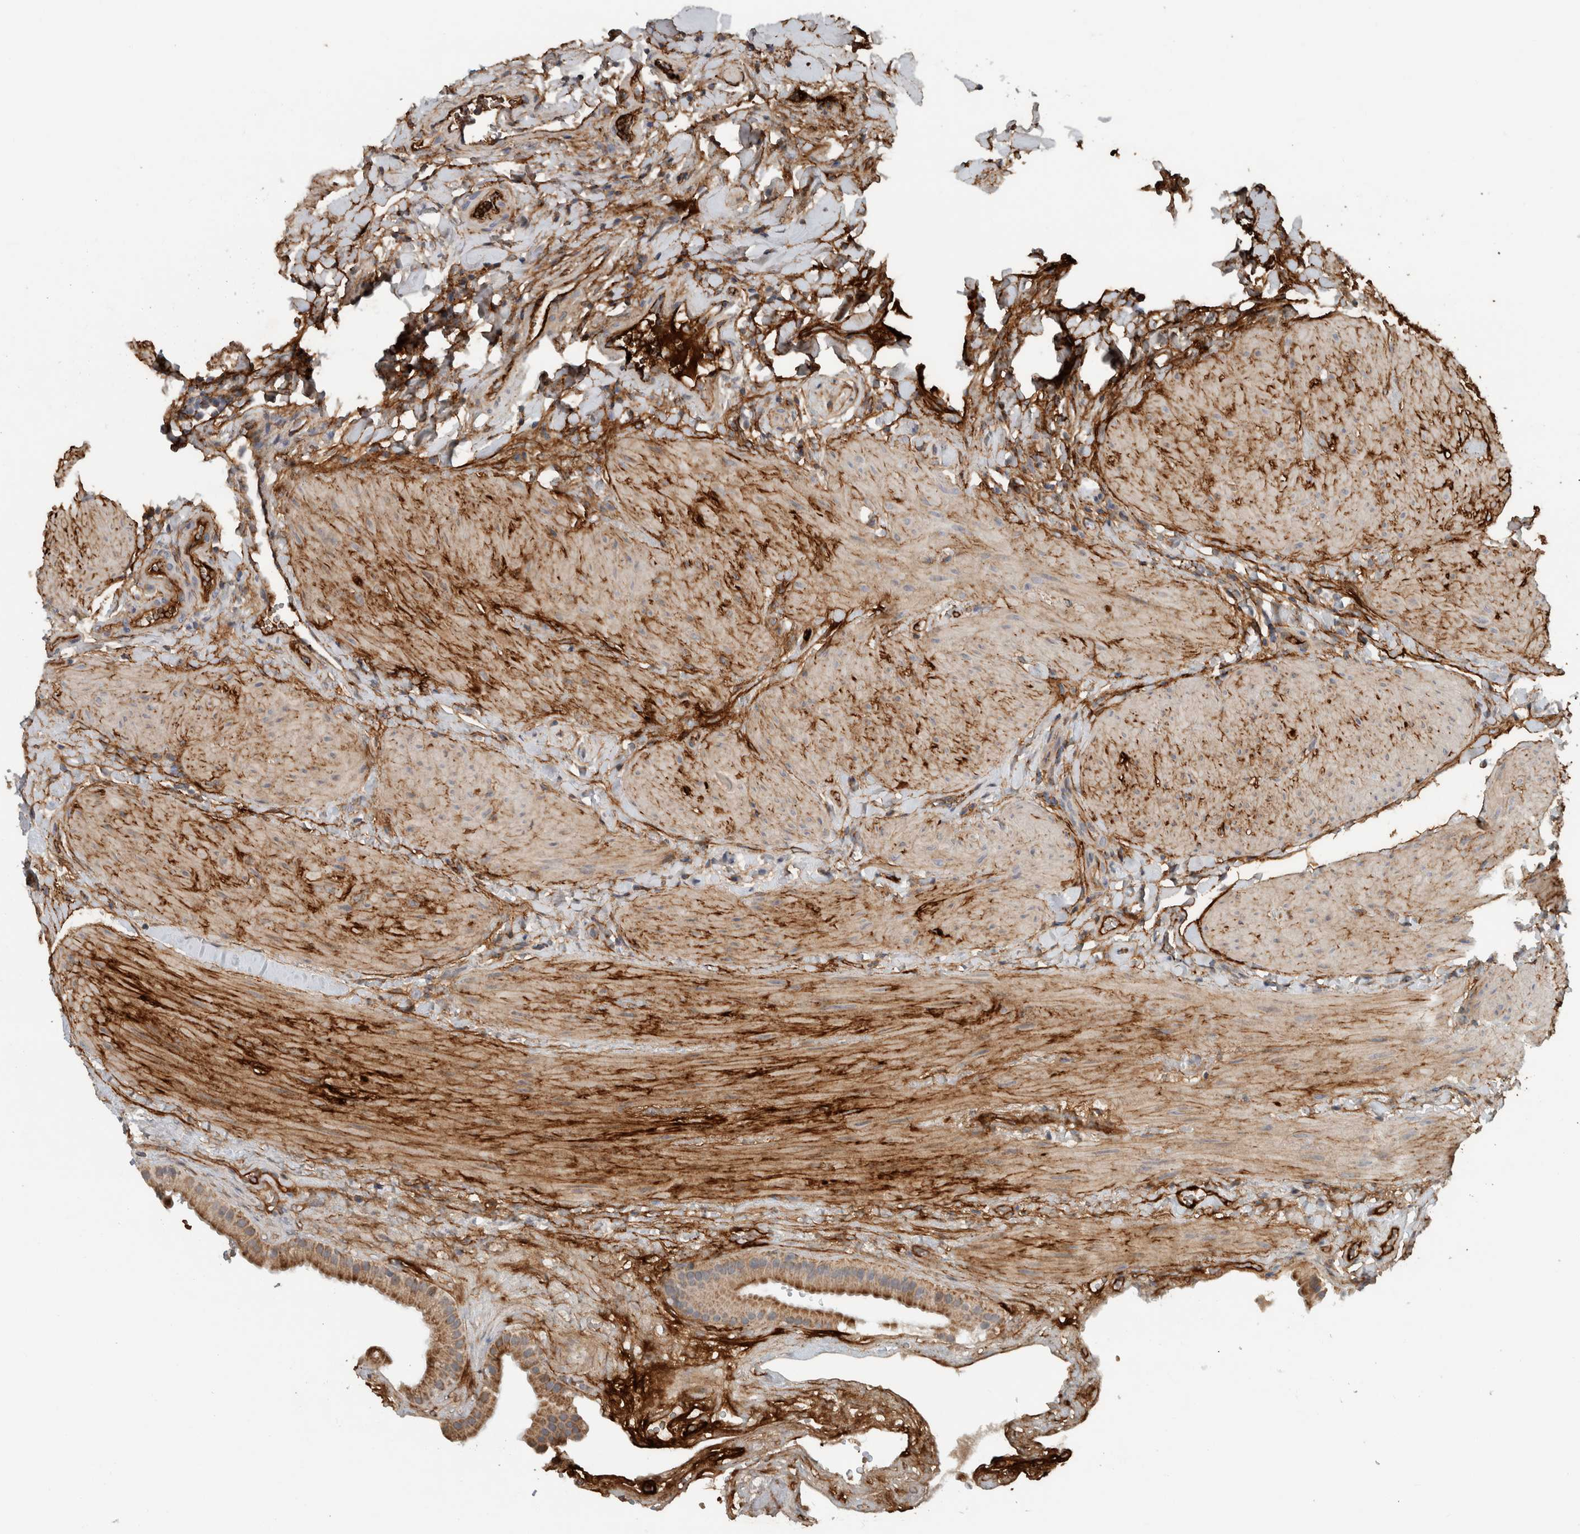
{"staining": {"intensity": "moderate", "quantity": ">75%", "location": "cytoplasmic/membranous"}, "tissue": "gallbladder", "cell_type": "Glandular cells", "image_type": "normal", "snomed": [{"axis": "morphology", "description": "Normal tissue, NOS"}, {"axis": "topography", "description": "Gallbladder"}], "caption": "An image of gallbladder stained for a protein reveals moderate cytoplasmic/membranous brown staining in glandular cells. (IHC, brightfield microscopy, high magnification).", "gene": "FN1", "patient": {"sex": "male", "age": 55}}